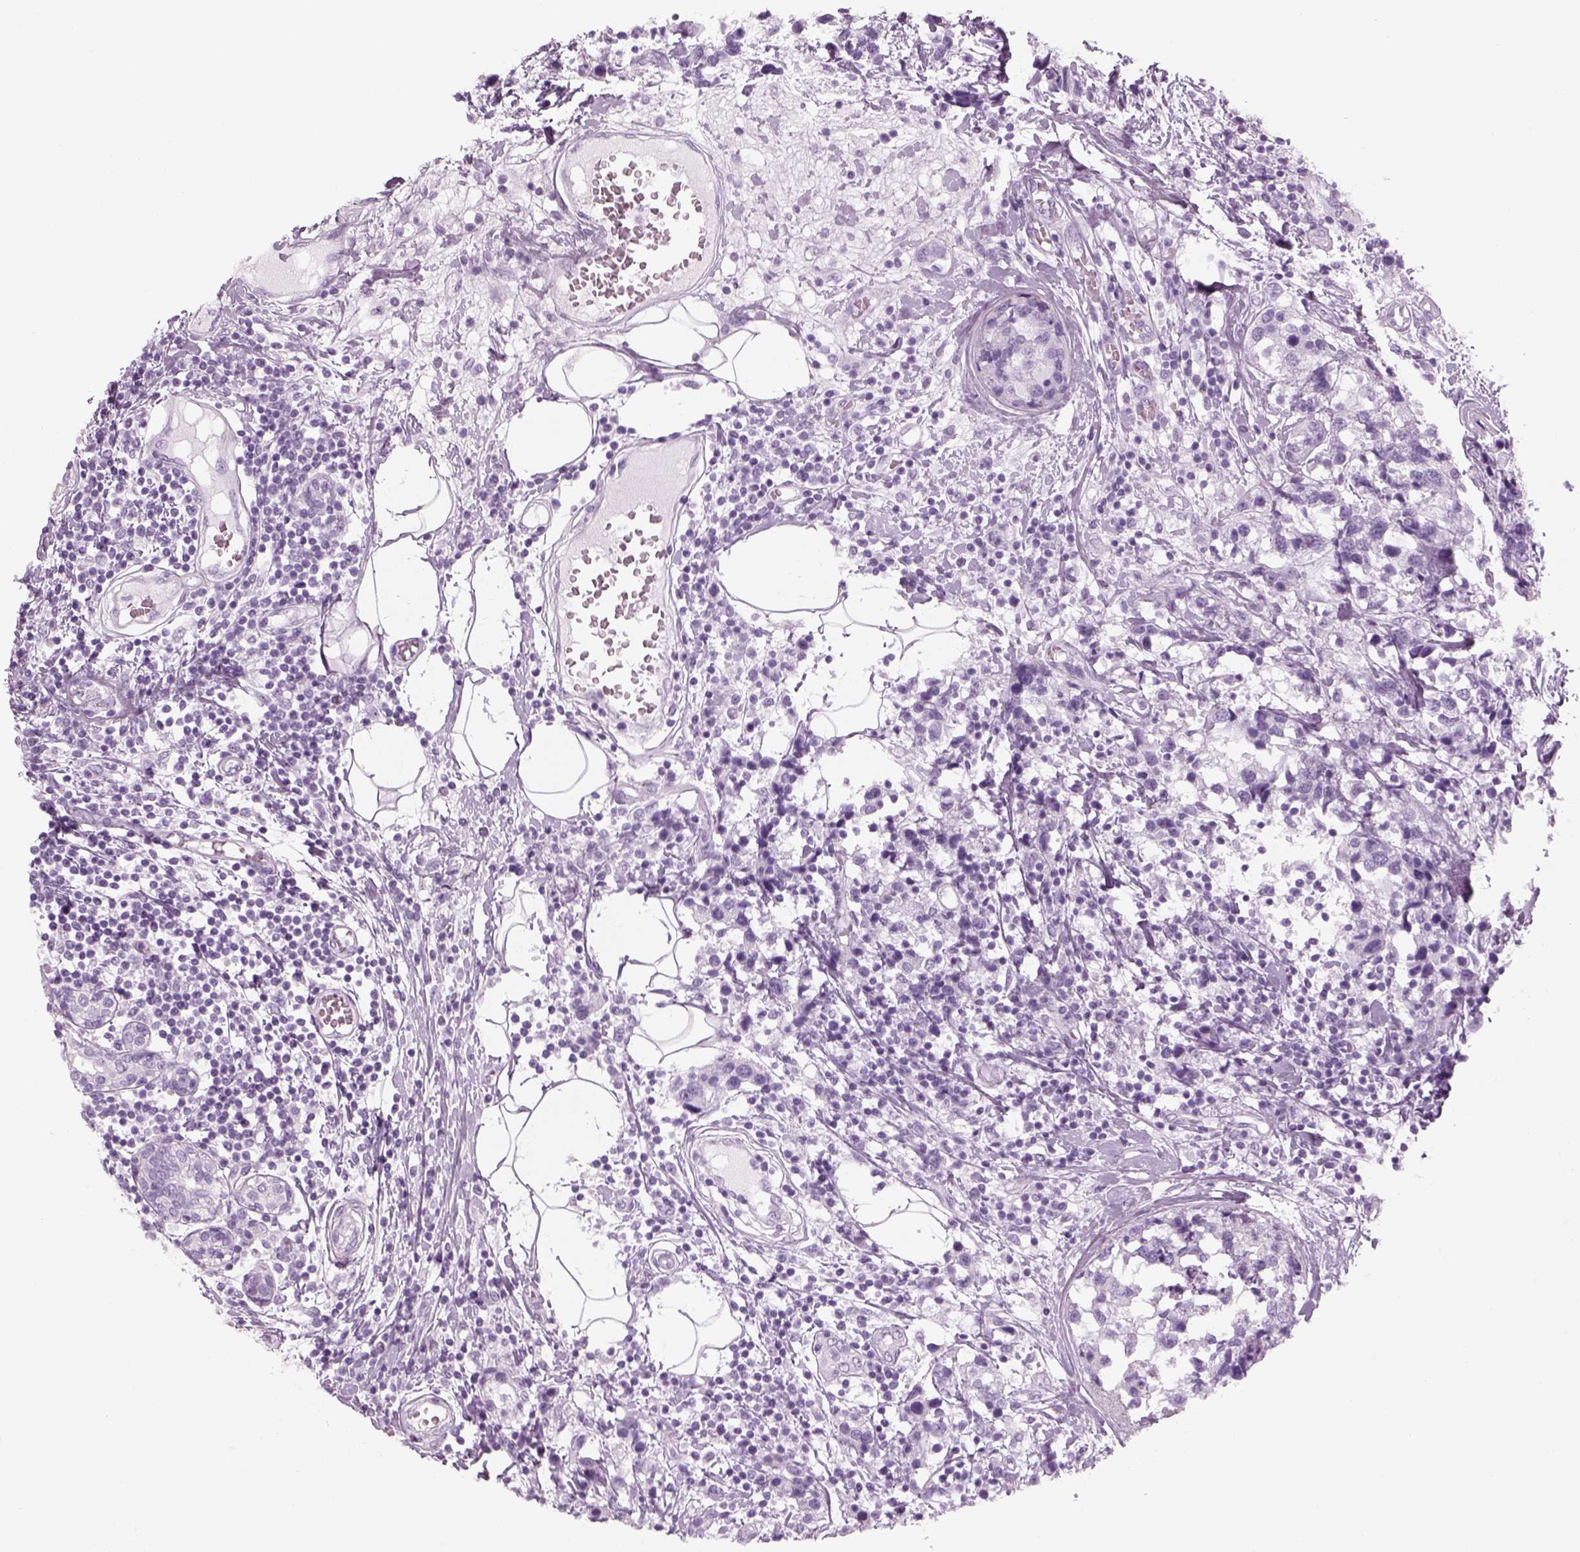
{"staining": {"intensity": "negative", "quantity": "none", "location": "none"}, "tissue": "breast cancer", "cell_type": "Tumor cells", "image_type": "cancer", "snomed": [{"axis": "morphology", "description": "Lobular carcinoma"}, {"axis": "topography", "description": "Breast"}], "caption": "Human breast cancer stained for a protein using immunohistochemistry (IHC) shows no staining in tumor cells.", "gene": "PABPC1L2B", "patient": {"sex": "female", "age": 59}}